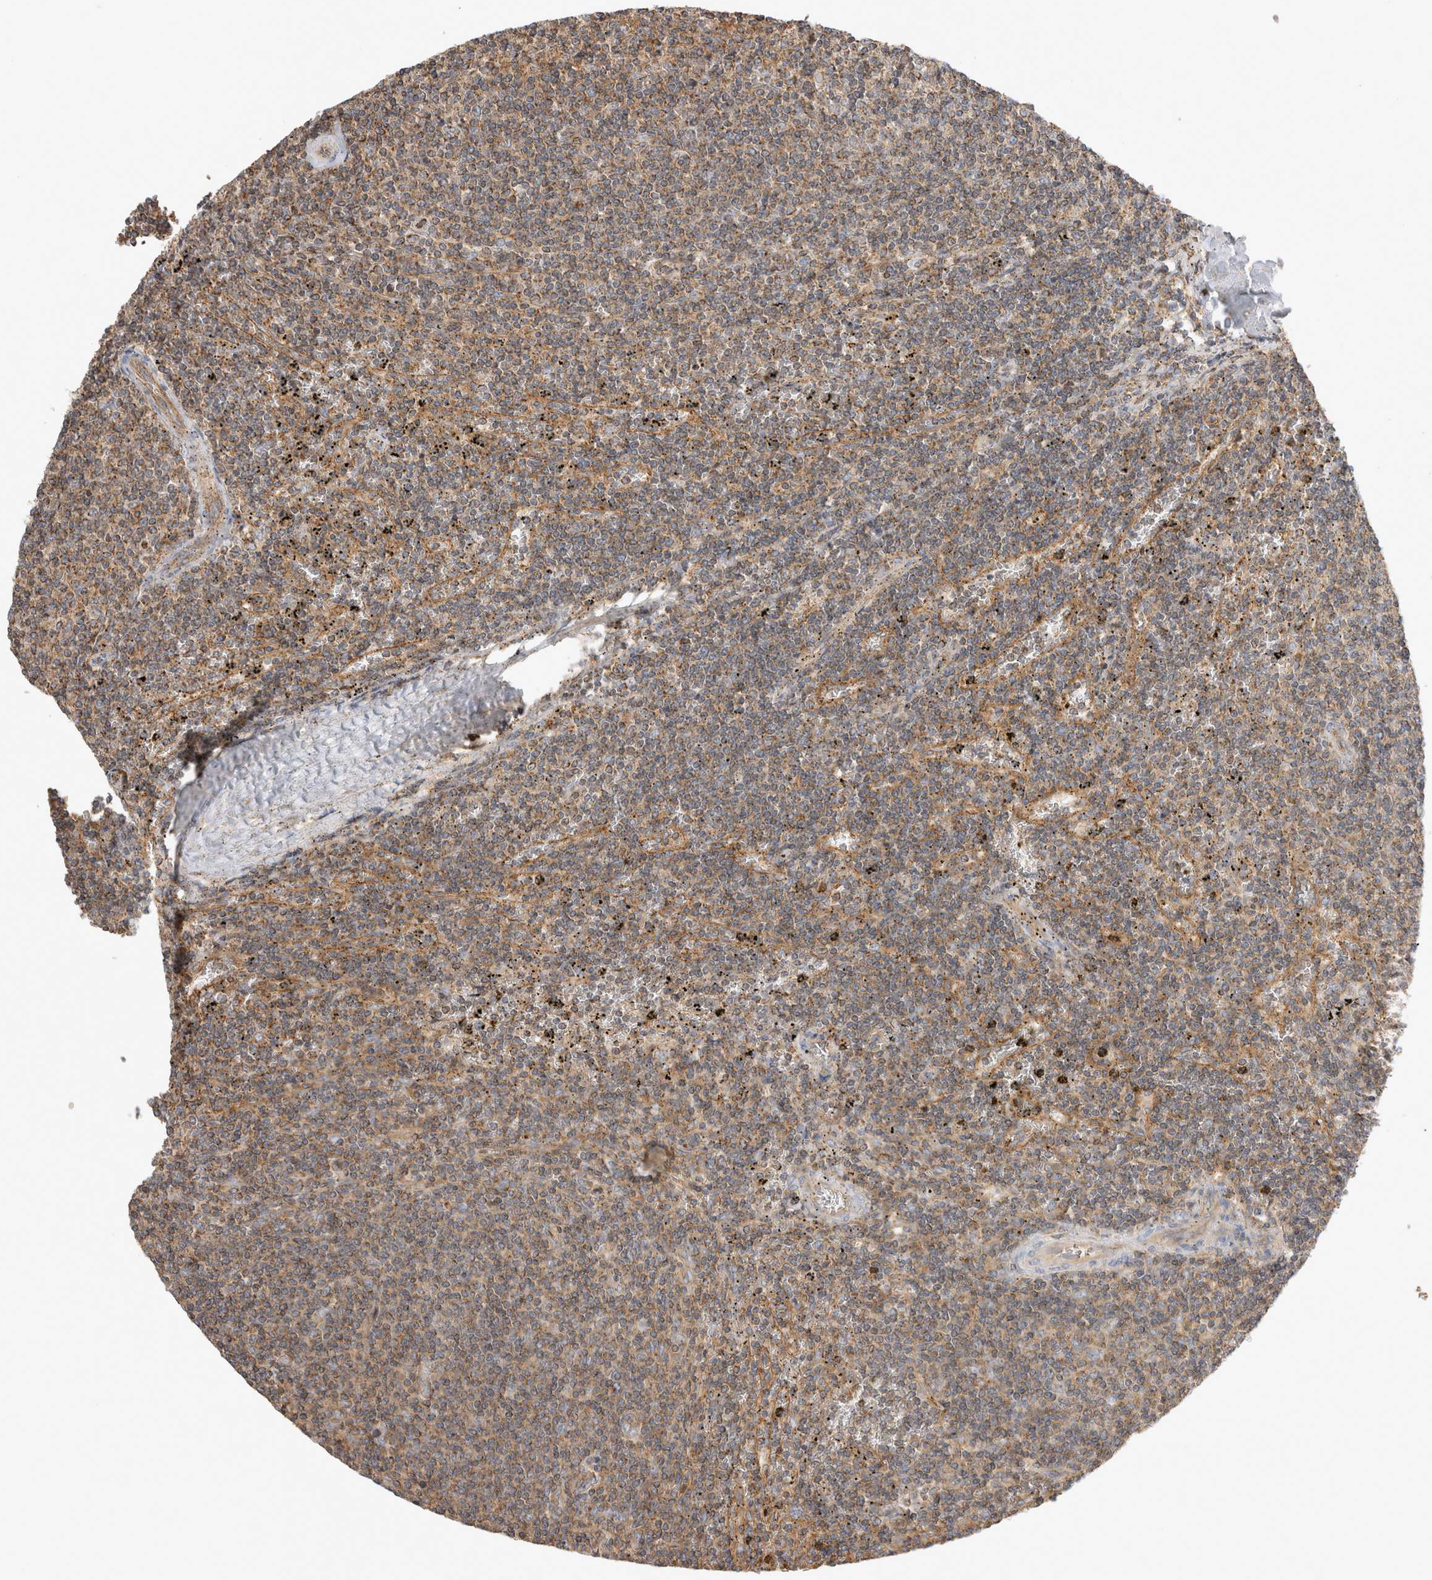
{"staining": {"intensity": "weak", "quantity": "<25%", "location": "cytoplasmic/membranous"}, "tissue": "lymphoma", "cell_type": "Tumor cells", "image_type": "cancer", "snomed": [{"axis": "morphology", "description": "Malignant lymphoma, non-Hodgkin's type, Low grade"}, {"axis": "topography", "description": "Spleen"}], "caption": "This is an immunohistochemistry (IHC) micrograph of human malignant lymphoma, non-Hodgkin's type (low-grade). There is no positivity in tumor cells.", "gene": "CHMP6", "patient": {"sex": "female", "age": 50}}